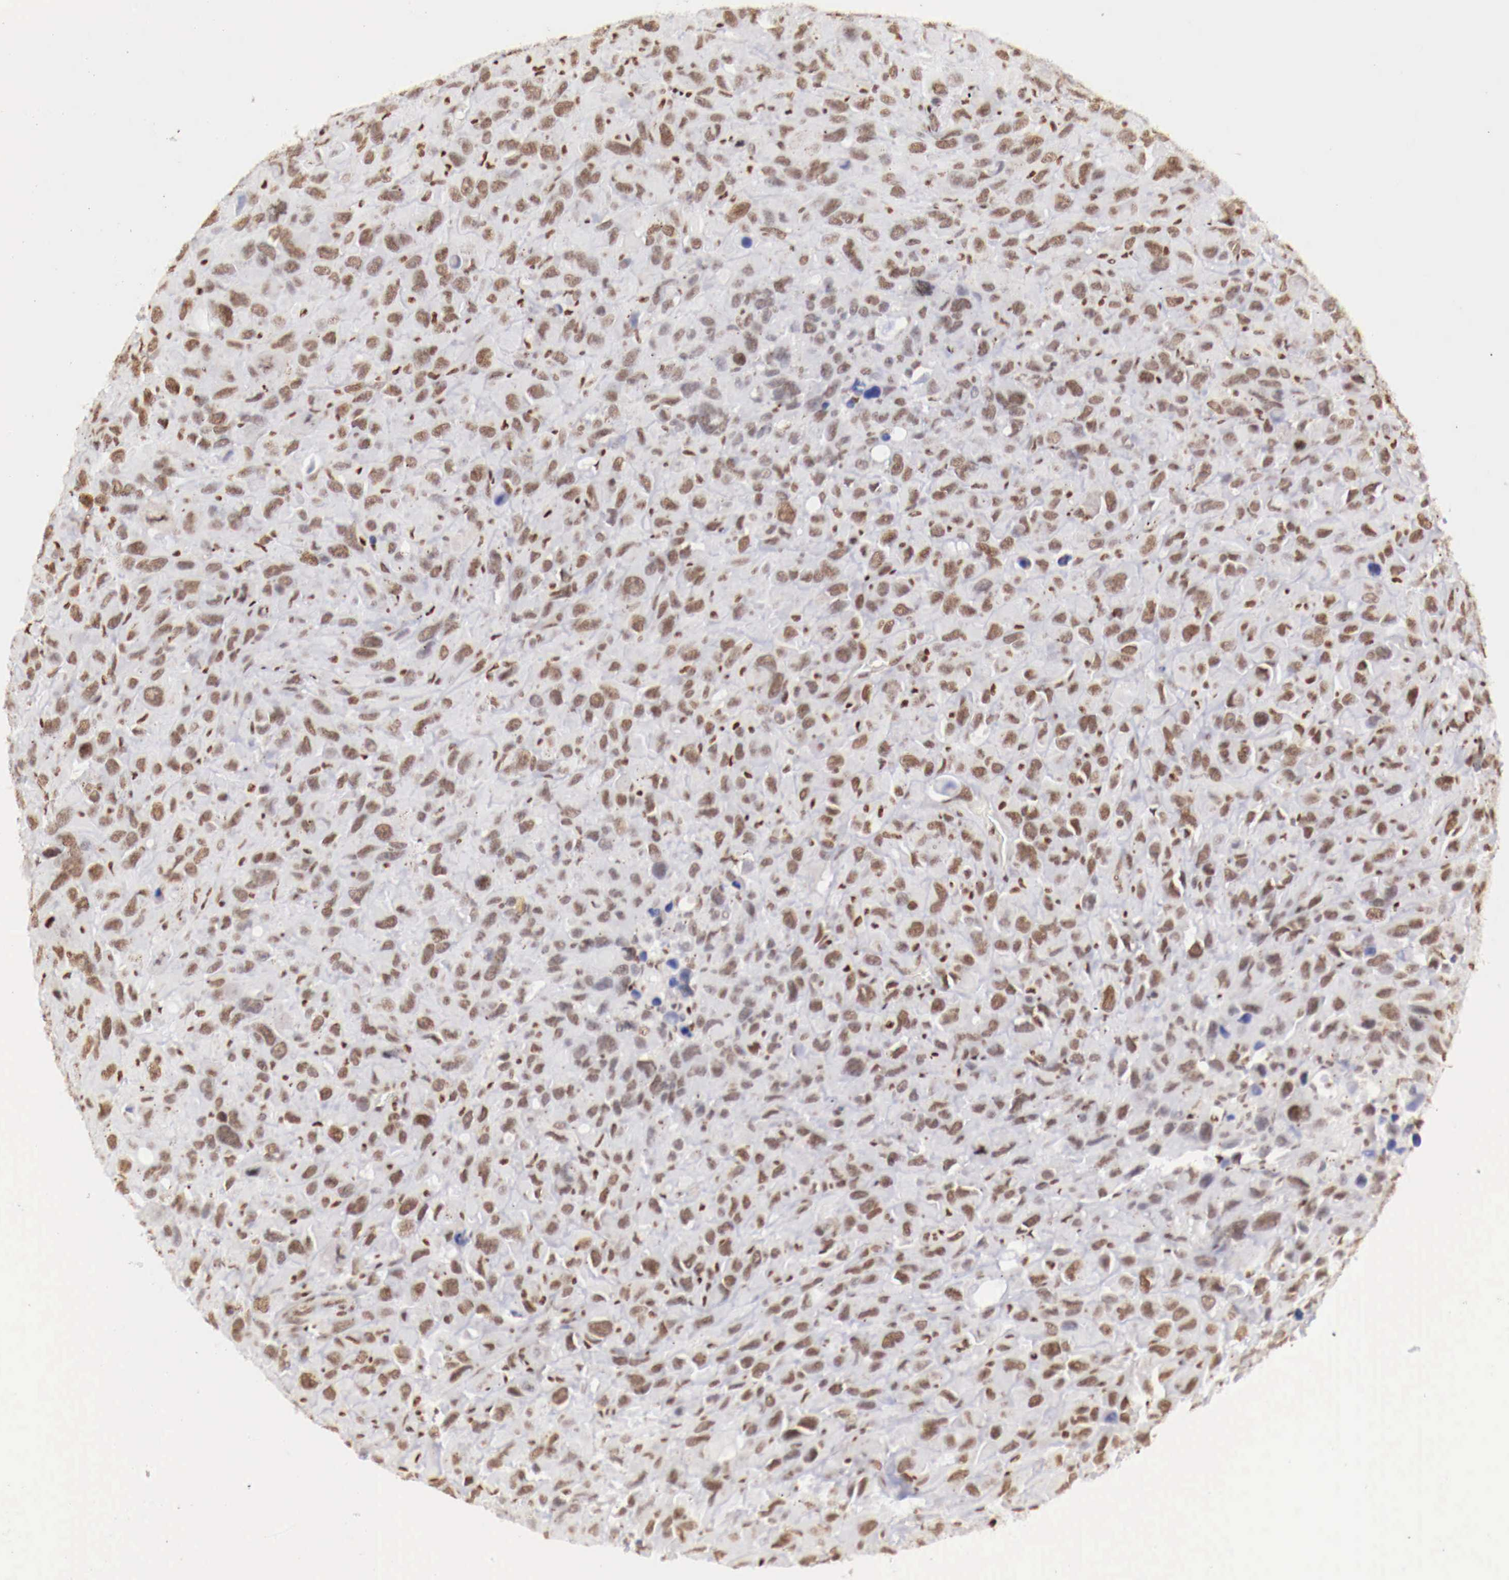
{"staining": {"intensity": "moderate", "quantity": ">75%", "location": "nuclear"}, "tissue": "renal cancer", "cell_type": "Tumor cells", "image_type": "cancer", "snomed": [{"axis": "morphology", "description": "Adenocarcinoma, NOS"}, {"axis": "topography", "description": "Kidney"}], "caption": "IHC of human renal cancer reveals medium levels of moderate nuclear expression in about >75% of tumor cells.", "gene": "MAX", "patient": {"sex": "male", "age": 79}}